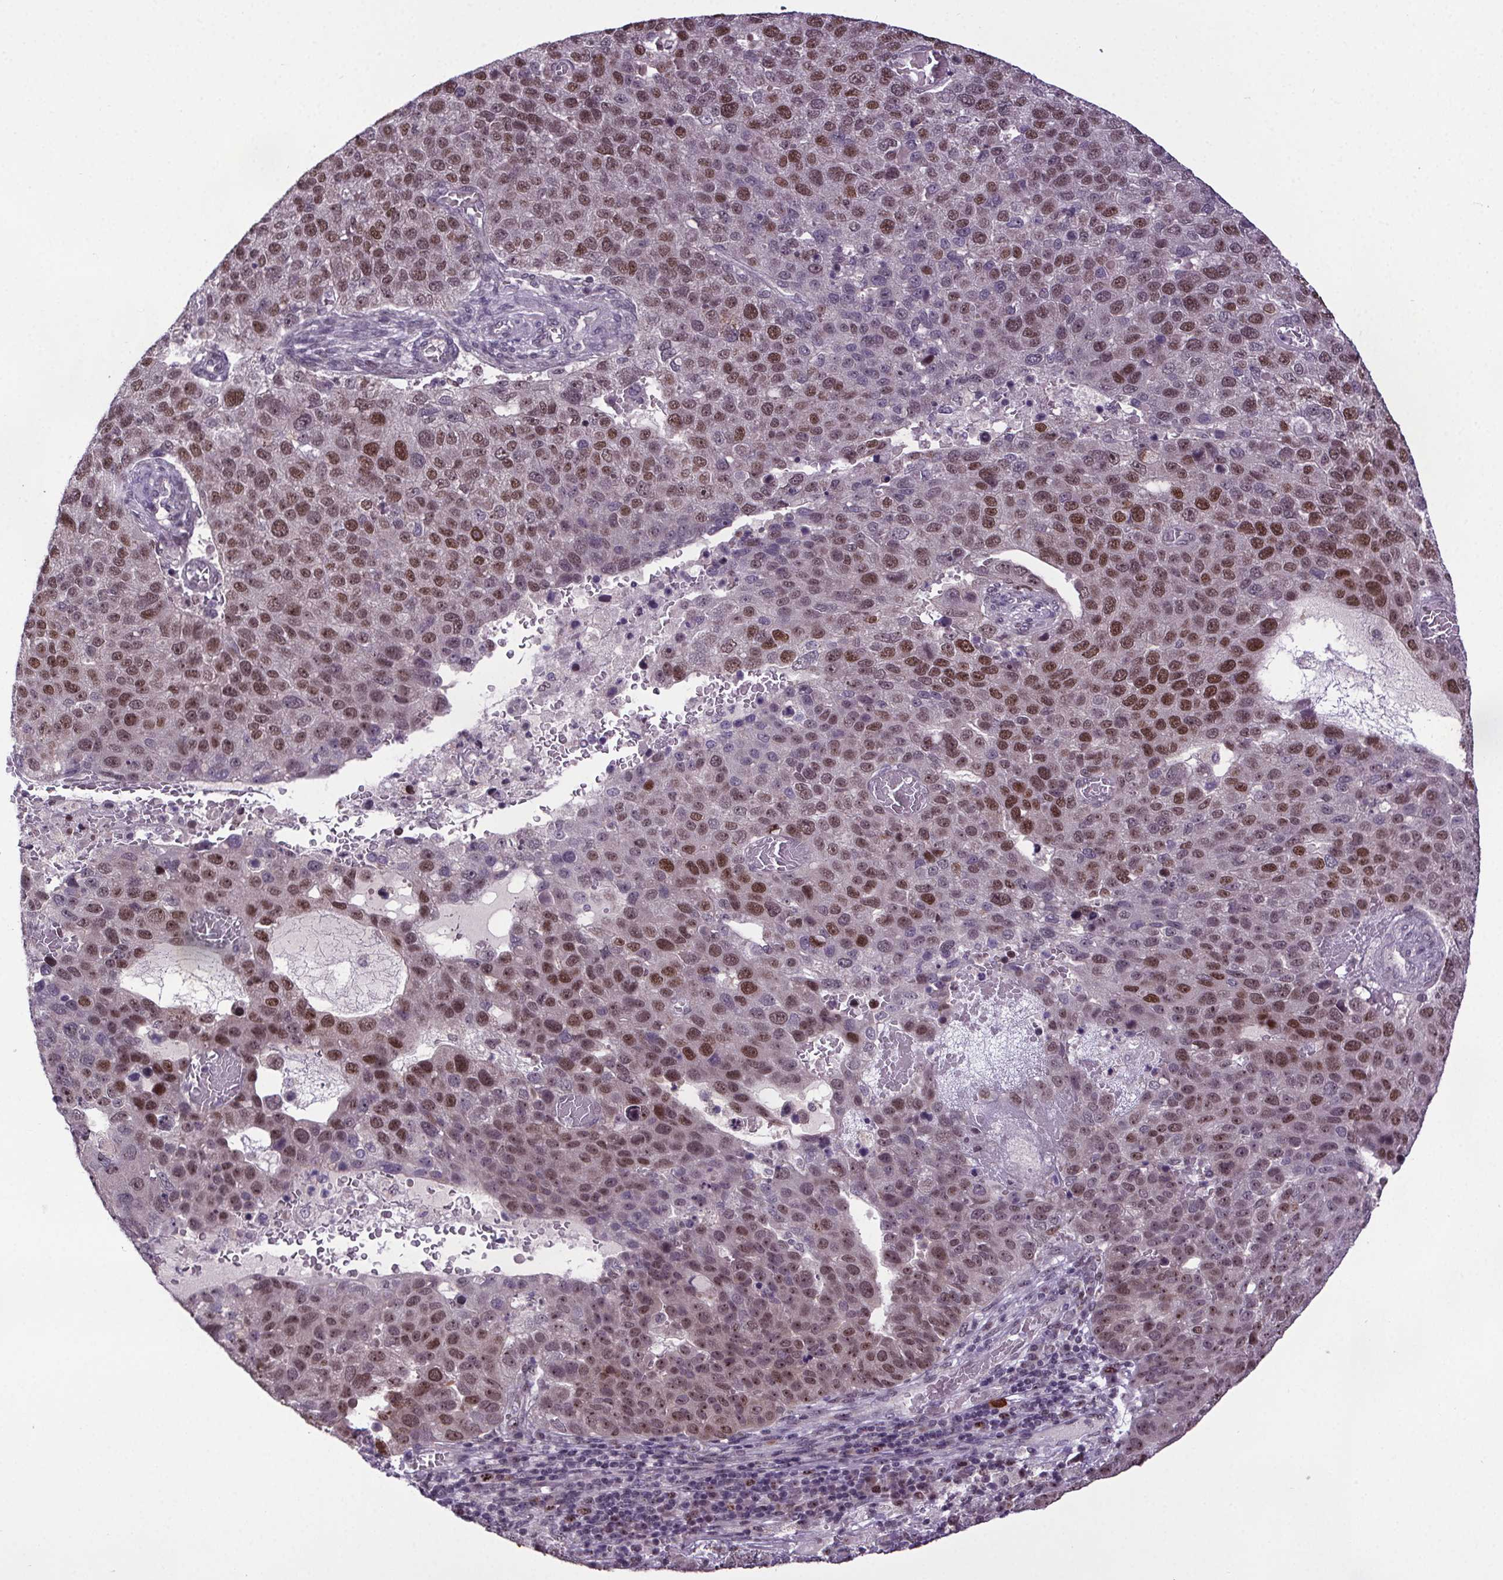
{"staining": {"intensity": "moderate", "quantity": "25%-75%", "location": "nuclear"}, "tissue": "pancreatic cancer", "cell_type": "Tumor cells", "image_type": "cancer", "snomed": [{"axis": "morphology", "description": "Adenocarcinoma, NOS"}, {"axis": "topography", "description": "Pancreas"}], "caption": "IHC micrograph of adenocarcinoma (pancreatic) stained for a protein (brown), which shows medium levels of moderate nuclear staining in approximately 25%-75% of tumor cells.", "gene": "ATMIN", "patient": {"sex": "female", "age": 61}}